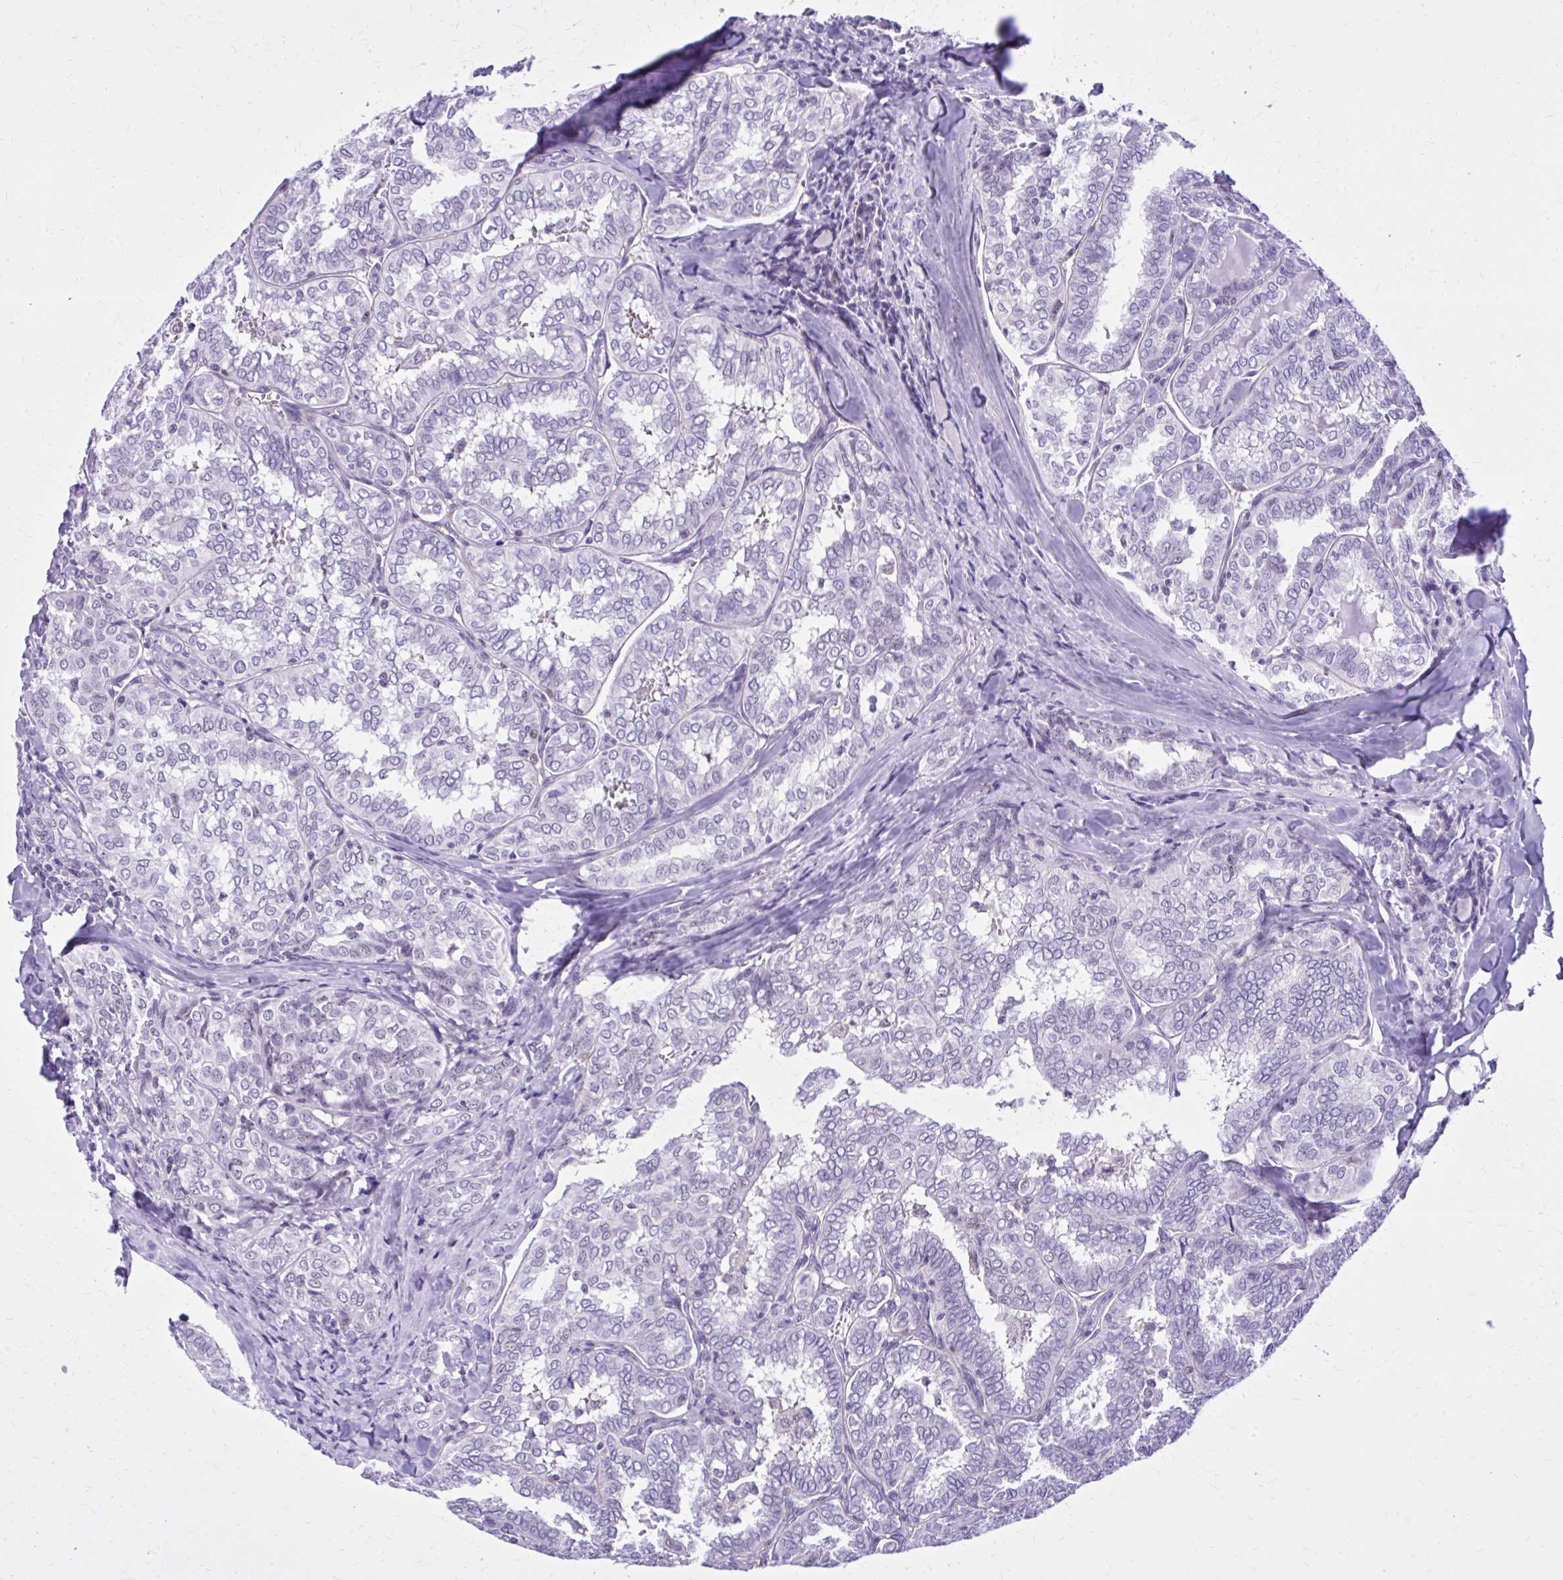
{"staining": {"intensity": "negative", "quantity": "none", "location": "none"}, "tissue": "thyroid cancer", "cell_type": "Tumor cells", "image_type": "cancer", "snomed": [{"axis": "morphology", "description": "Papillary adenocarcinoma, NOS"}, {"axis": "topography", "description": "Thyroid gland"}], "caption": "Immunohistochemical staining of human thyroid cancer exhibits no significant positivity in tumor cells.", "gene": "RASL11B", "patient": {"sex": "female", "age": 30}}